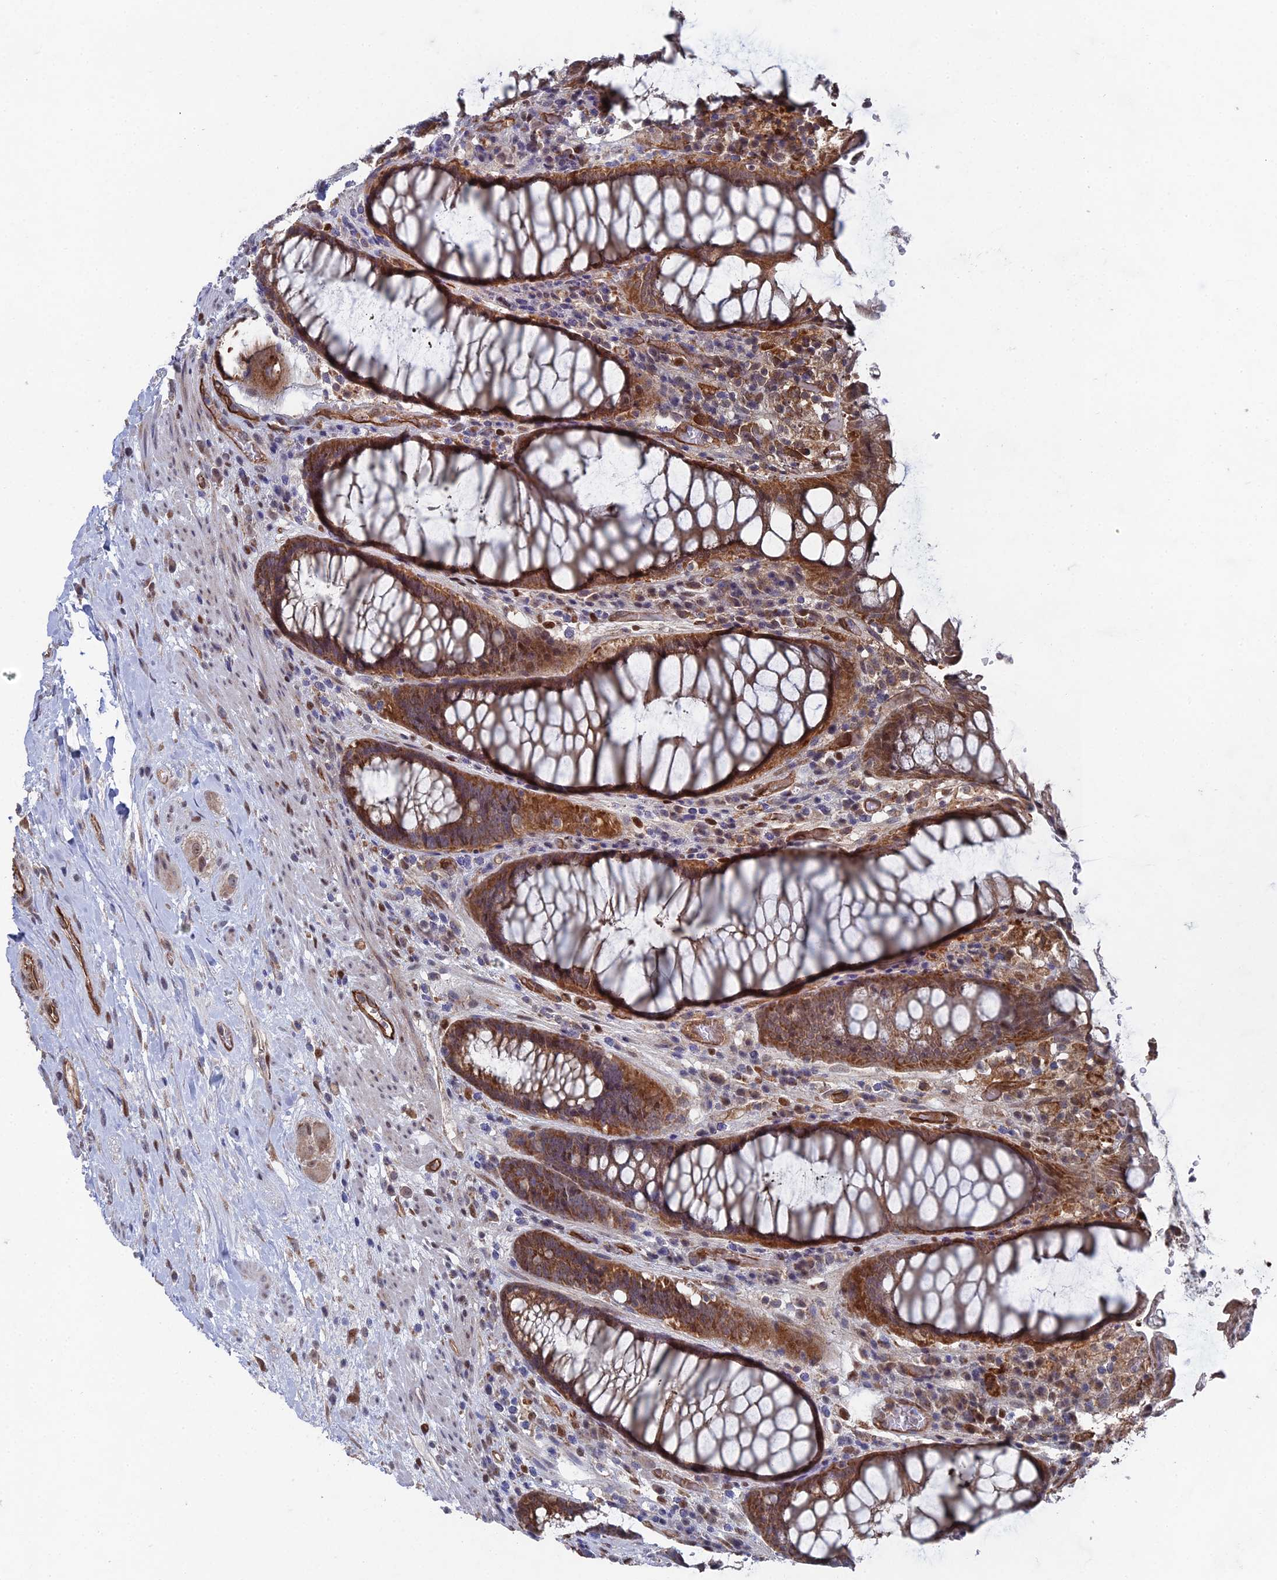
{"staining": {"intensity": "strong", "quantity": ">75%", "location": "cytoplasmic/membranous"}, "tissue": "rectum", "cell_type": "Glandular cells", "image_type": "normal", "snomed": [{"axis": "morphology", "description": "Normal tissue, NOS"}, {"axis": "topography", "description": "Rectum"}], "caption": "A high-resolution image shows immunohistochemistry staining of unremarkable rectum, which reveals strong cytoplasmic/membranous staining in about >75% of glandular cells.", "gene": "UNC5D", "patient": {"sex": "male", "age": 64}}